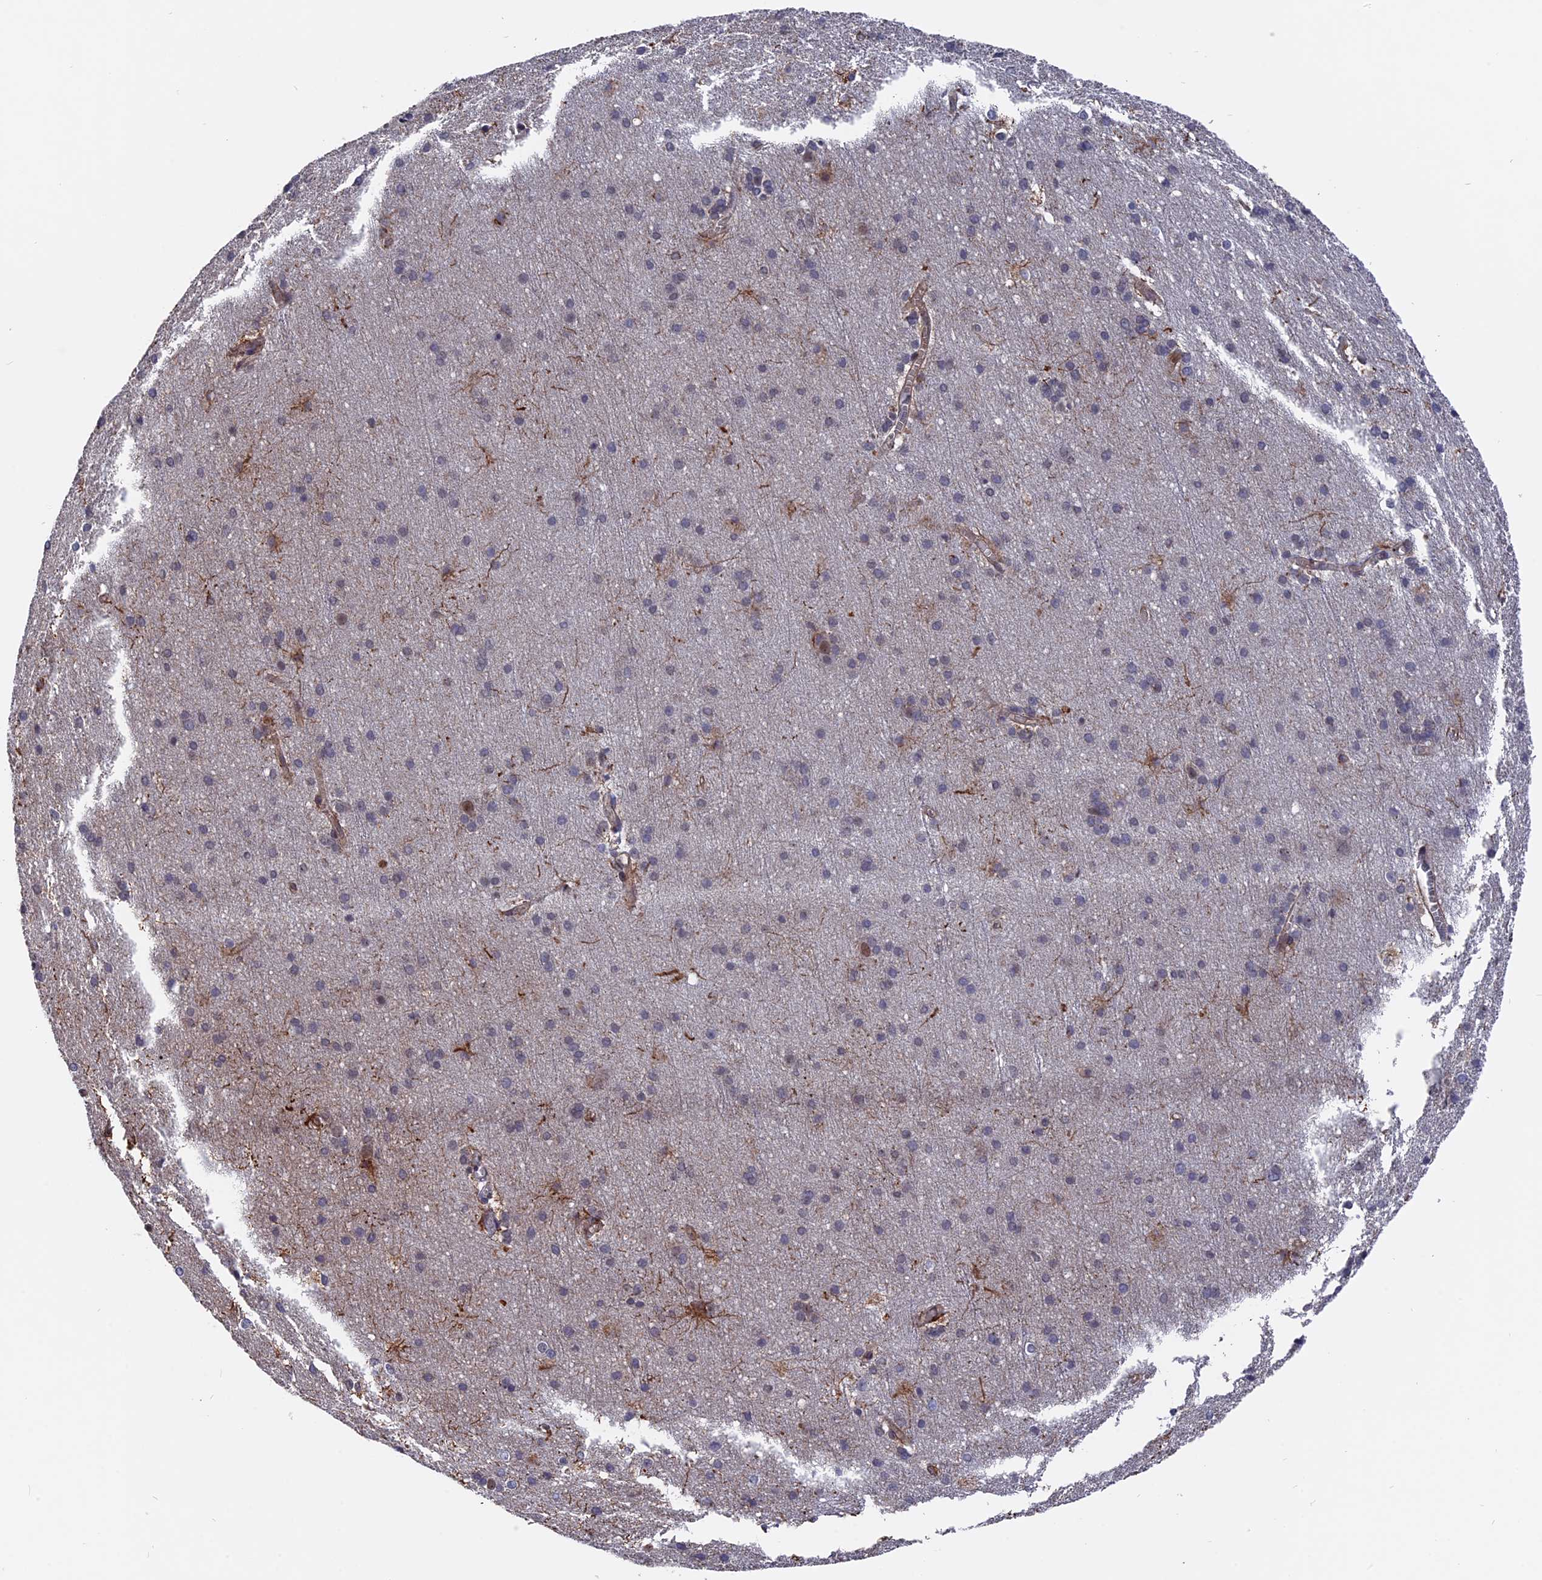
{"staining": {"intensity": "negative", "quantity": "none", "location": "none"}, "tissue": "cerebral cortex", "cell_type": "Endothelial cells", "image_type": "normal", "snomed": [{"axis": "morphology", "description": "Normal tissue, NOS"}, {"axis": "topography", "description": "Cerebral cortex"}], "caption": "A high-resolution micrograph shows immunohistochemistry staining of benign cerebral cortex, which demonstrates no significant positivity in endothelial cells. The staining is performed using DAB brown chromogen with nuclei counter-stained in using hematoxylin.", "gene": "NOSIP", "patient": {"sex": "male", "age": 54}}